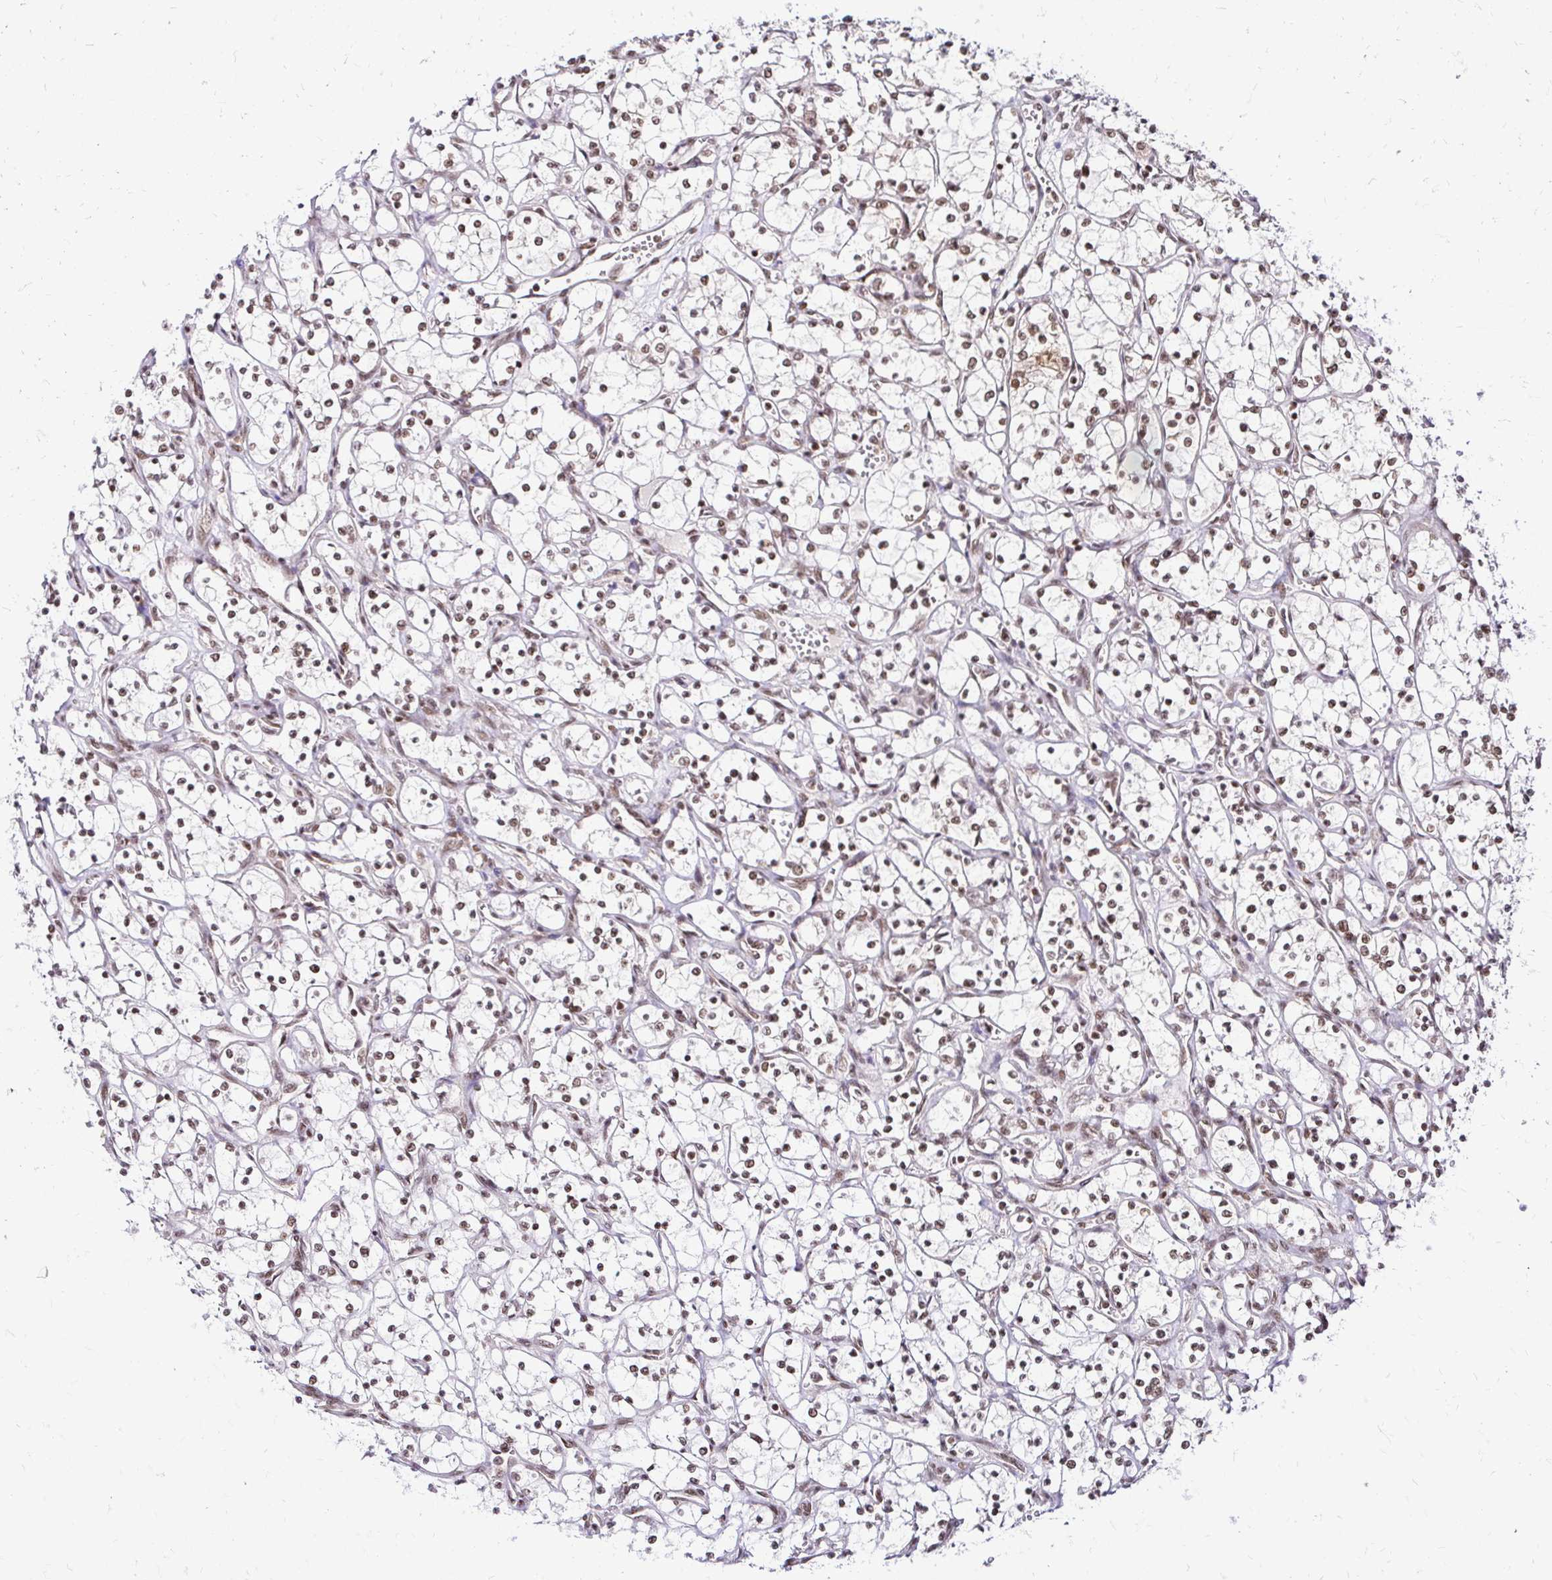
{"staining": {"intensity": "weak", "quantity": ">75%", "location": "nuclear"}, "tissue": "renal cancer", "cell_type": "Tumor cells", "image_type": "cancer", "snomed": [{"axis": "morphology", "description": "Adenocarcinoma, NOS"}, {"axis": "topography", "description": "Kidney"}], "caption": "The micrograph shows staining of adenocarcinoma (renal), revealing weak nuclear protein expression (brown color) within tumor cells.", "gene": "GLYR1", "patient": {"sex": "female", "age": 69}}